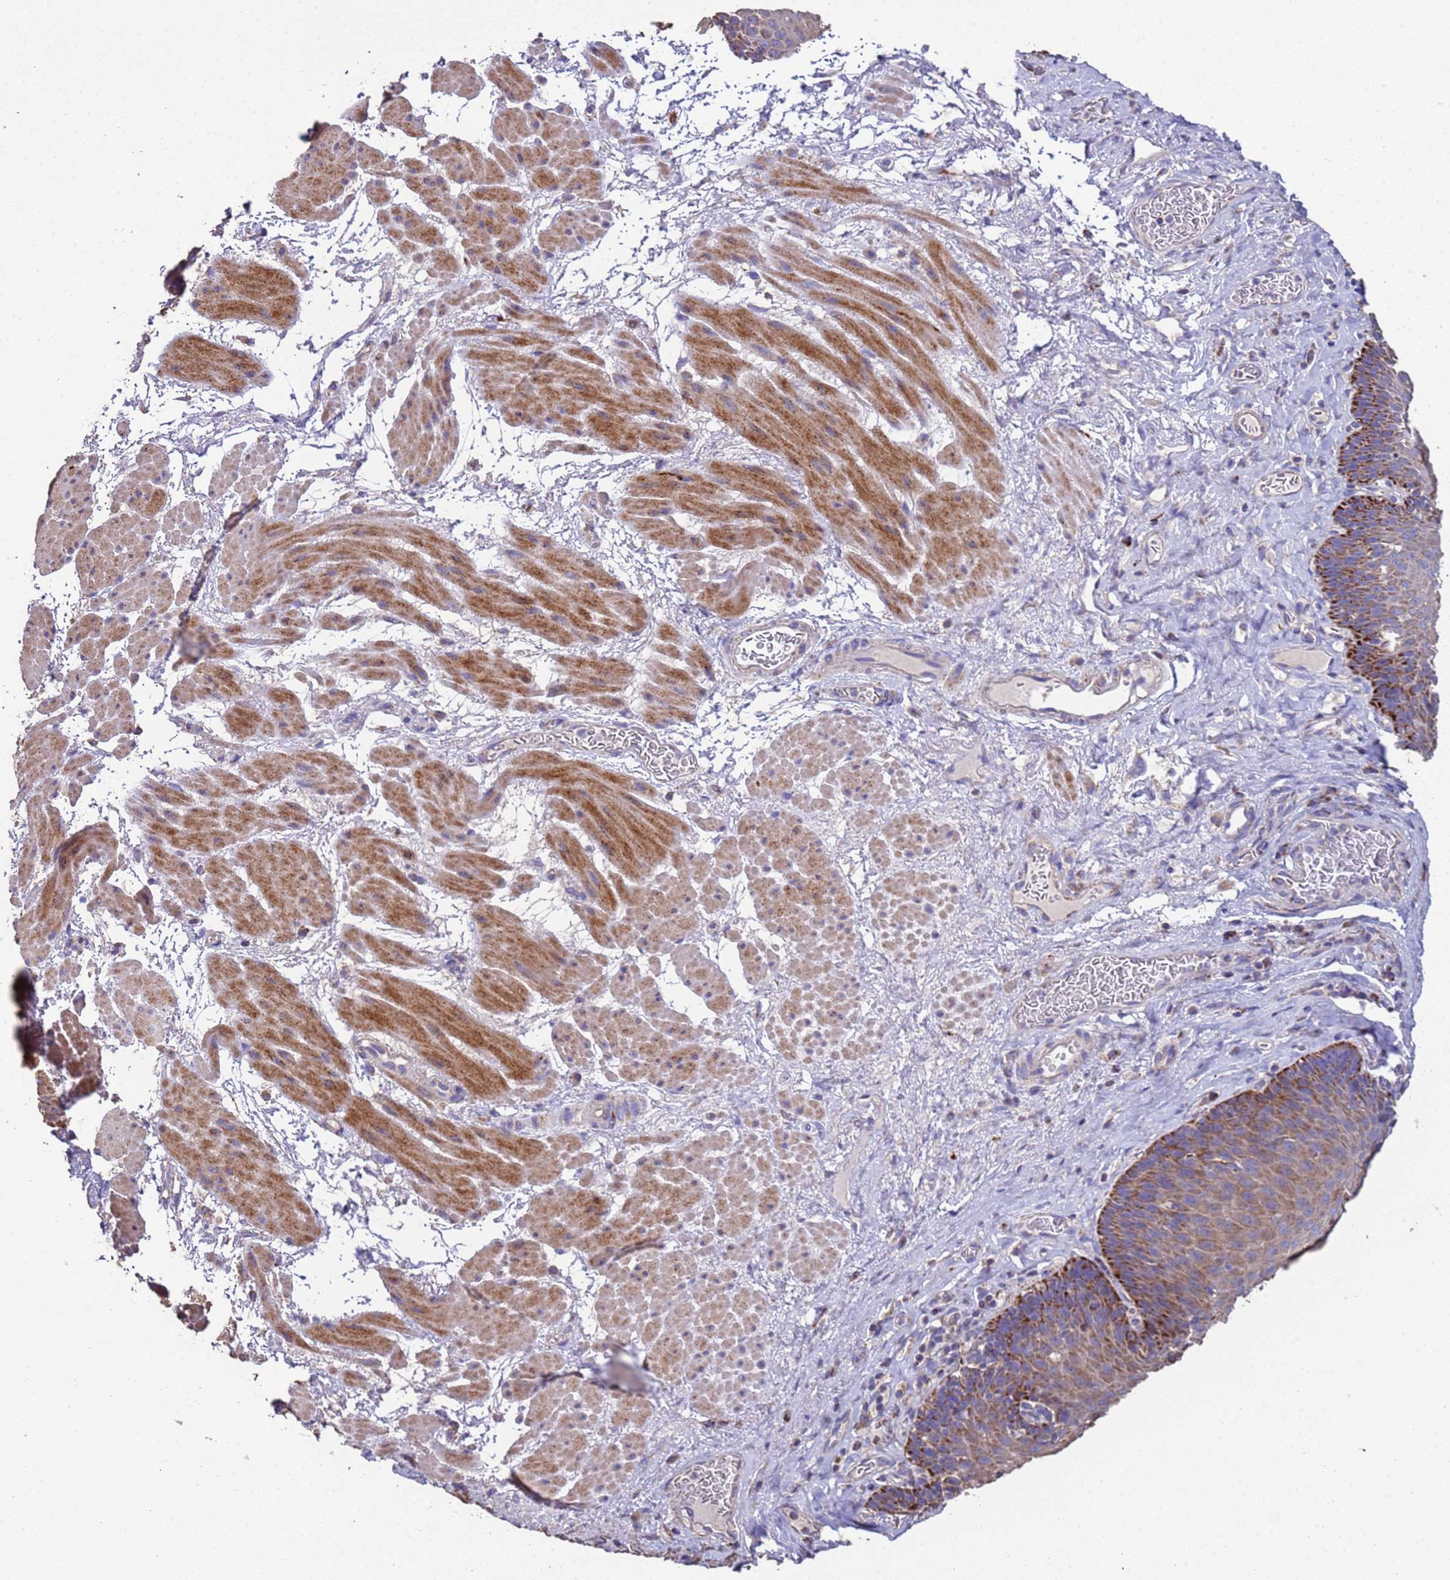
{"staining": {"intensity": "moderate", "quantity": ">75%", "location": "cytoplasmic/membranous"}, "tissue": "esophagus", "cell_type": "Squamous epithelial cells", "image_type": "normal", "snomed": [{"axis": "morphology", "description": "Normal tissue, NOS"}, {"axis": "topography", "description": "Esophagus"}], "caption": "Brown immunohistochemical staining in normal esophagus exhibits moderate cytoplasmic/membranous expression in about >75% of squamous epithelial cells.", "gene": "ZNFX1", "patient": {"sex": "male", "age": 60}}